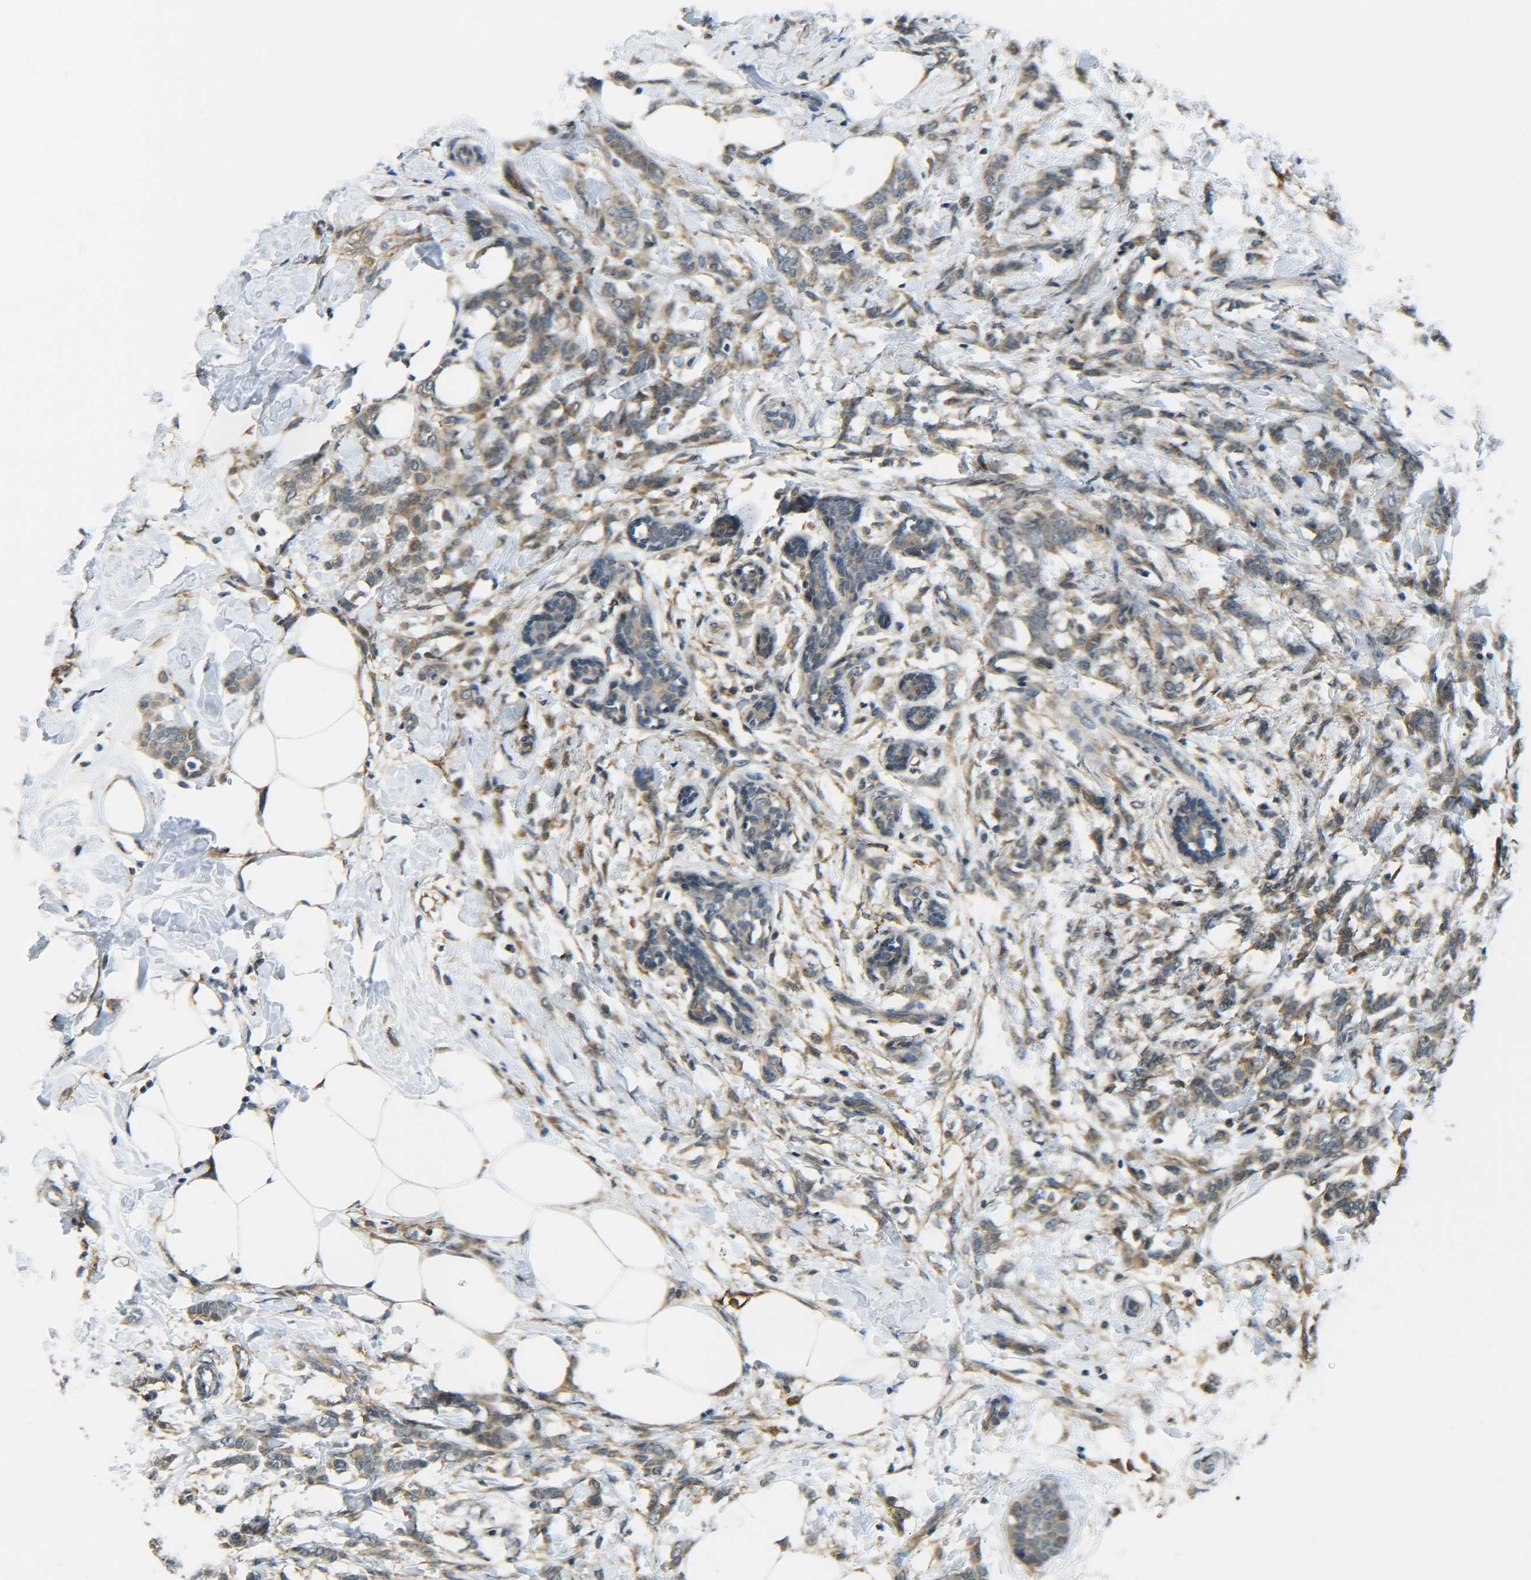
{"staining": {"intensity": "moderate", "quantity": ">75%", "location": "cytoplasmic/membranous"}, "tissue": "breast cancer", "cell_type": "Tumor cells", "image_type": "cancer", "snomed": [{"axis": "morphology", "description": "Lobular carcinoma, in situ"}, {"axis": "morphology", "description": "Lobular carcinoma"}, {"axis": "topography", "description": "Breast"}], "caption": "Lobular carcinoma in situ (breast) stained with DAB (3,3'-diaminobenzidine) immunohistochemistry (IHC) exhibits medium levels of moderate cytoplasmic/membranous positivity in approximately >75% of tumor cells.", "gene": "DAB2", "patient": {"sex": "female", "age": 41}}